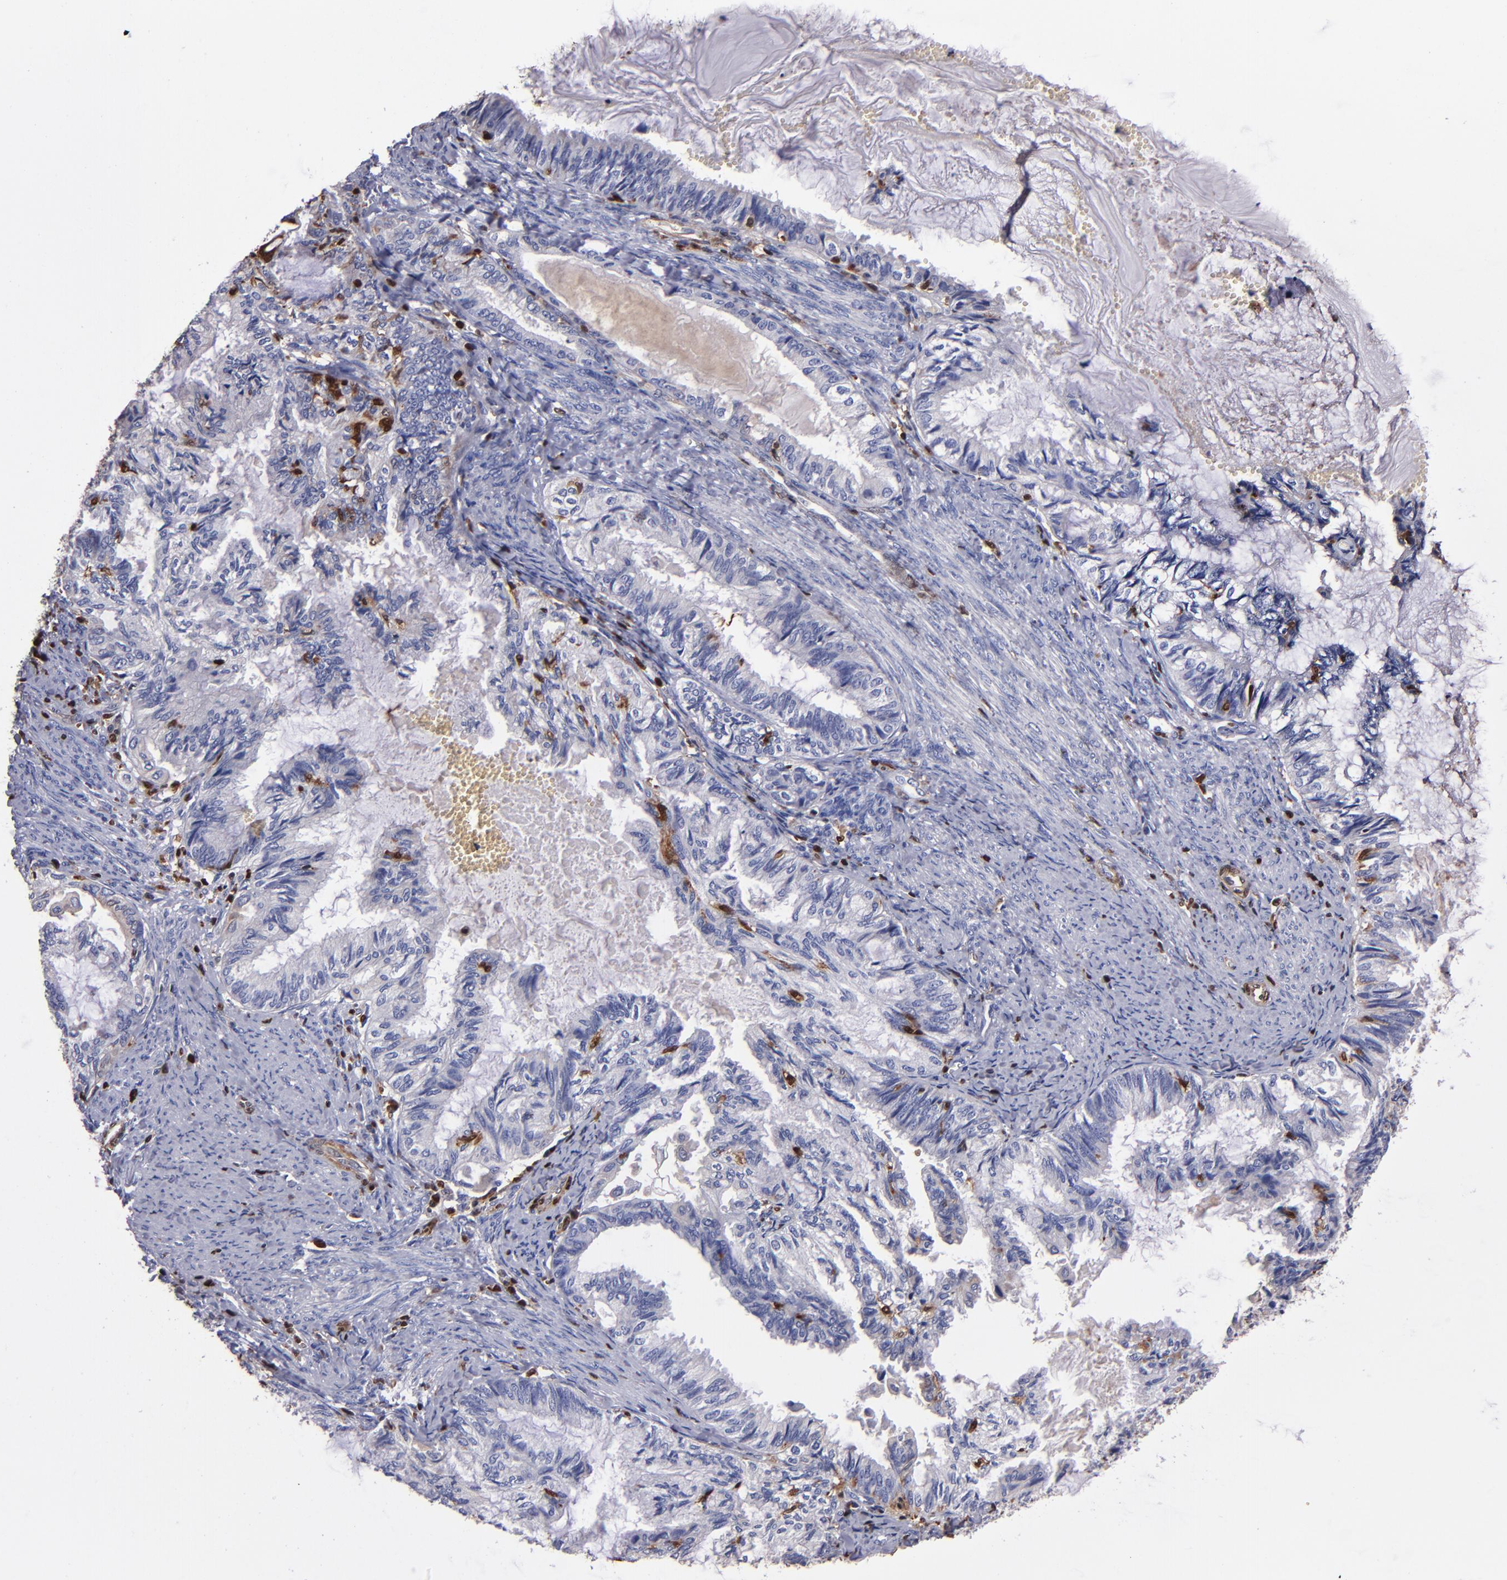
{"staining": {"intensity": "weak", "quantity": "<25%", "location": "cytoplasmic/membranous,nuclear"}, "tissue": "endometrial cancer", "cell_type": "Tumor cells", "image_type": "cancer", "snomed": [{"axis": "morphology", "description": "Adenocarcinoma, NOS"}, {"axis": "topography", "description": "Endometrium"}], "caption": "Tumor cells show no significant expression in endometrial cancer. (Immunohistochemistry (ihc), brightfield microscopy, high magnification).", "gene": "S100A4", "patient": {"sex": "female", "age": 86}}